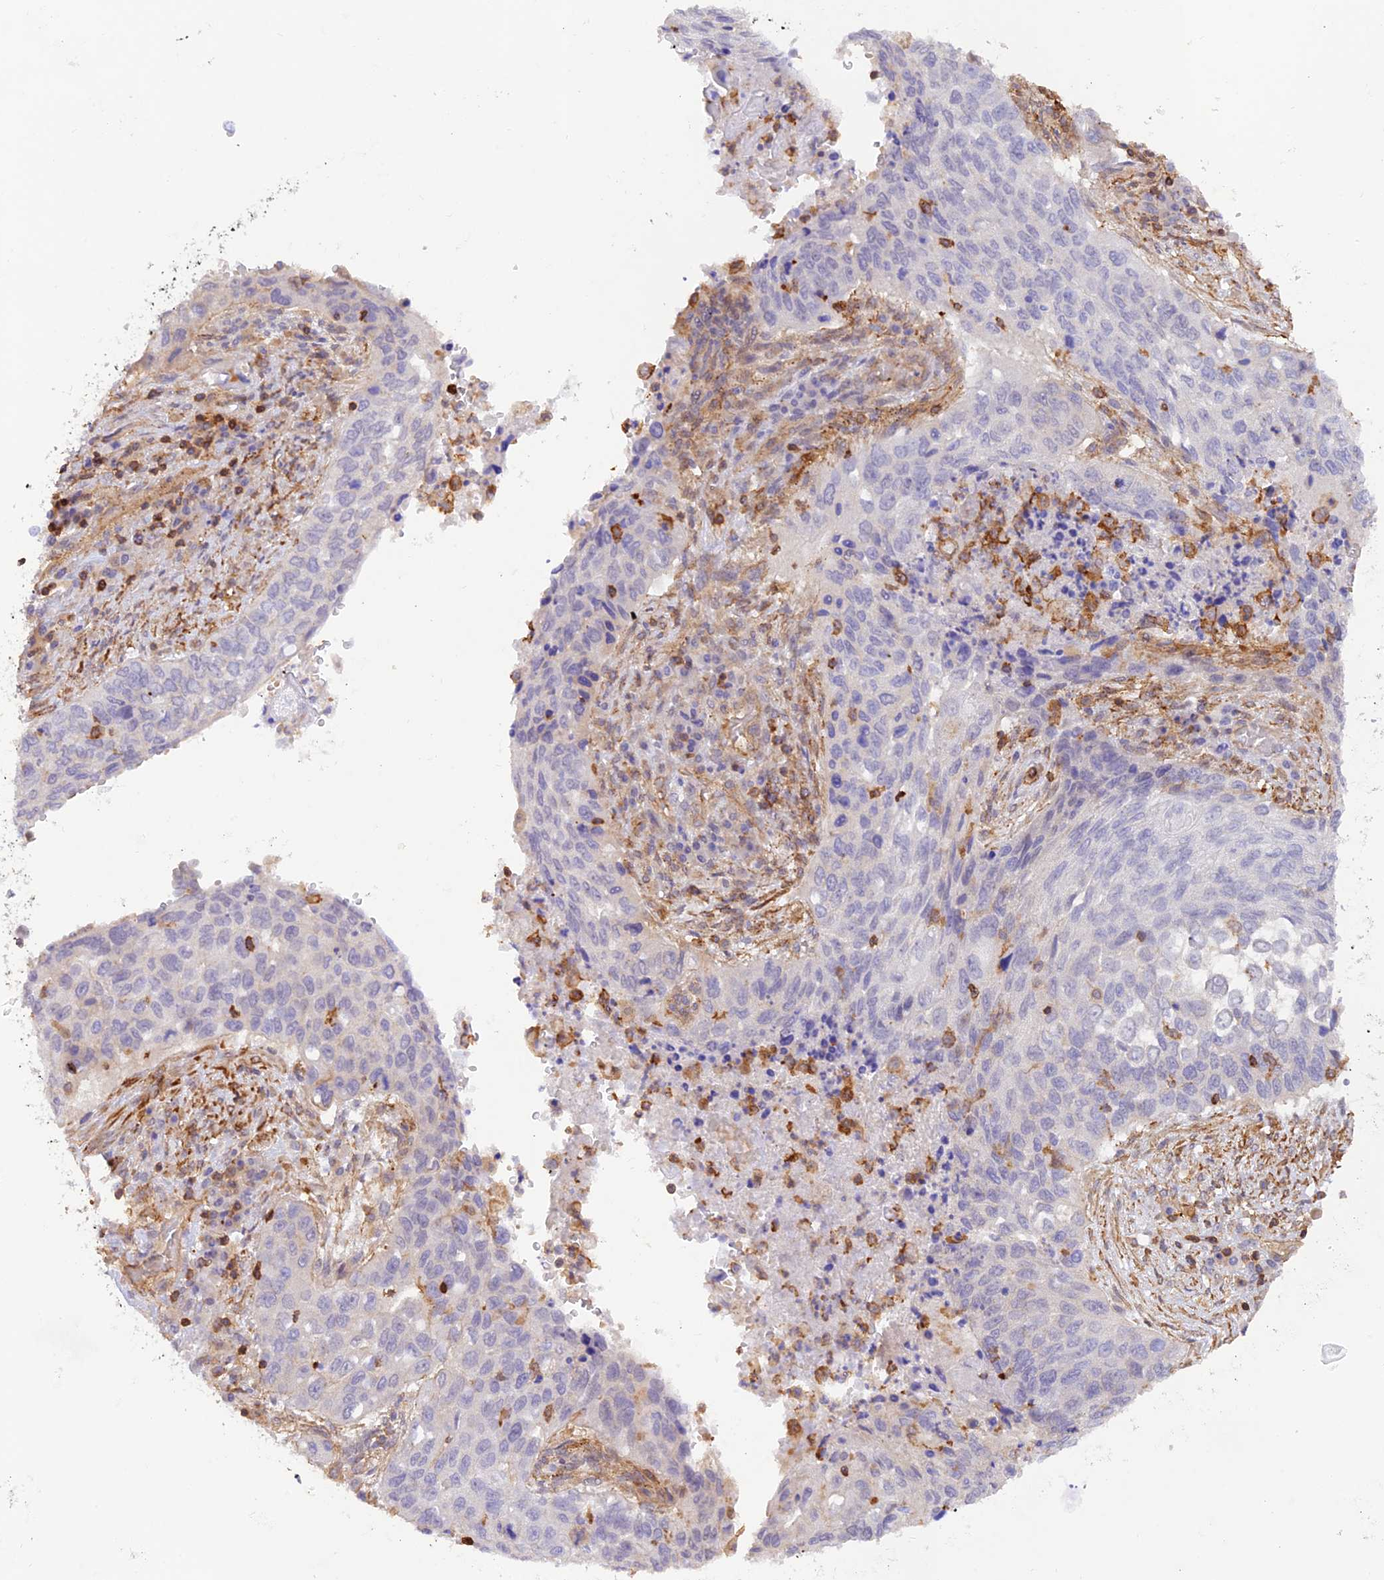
{"staining": {"intensity": "negative", "quantity": "none", "location": "none"}, "tissue": "lung cancer", "cell_type": "Tumor cells", "image_type": "cancer", "snomed": [{"axis": "morphology", "description": "Squamous cell carcinoma, NOS"}, {"axis": "topography", "description": "Lung"}], "caption": "IHC micrograph of neoplastic tissue: human lung cancer (squamous cell carcinoma) stained with DAB reveals no significant protein positivity in tumor cells.", "gene": "DENND1C", "patient": {"sex": "female", "age": 63}}